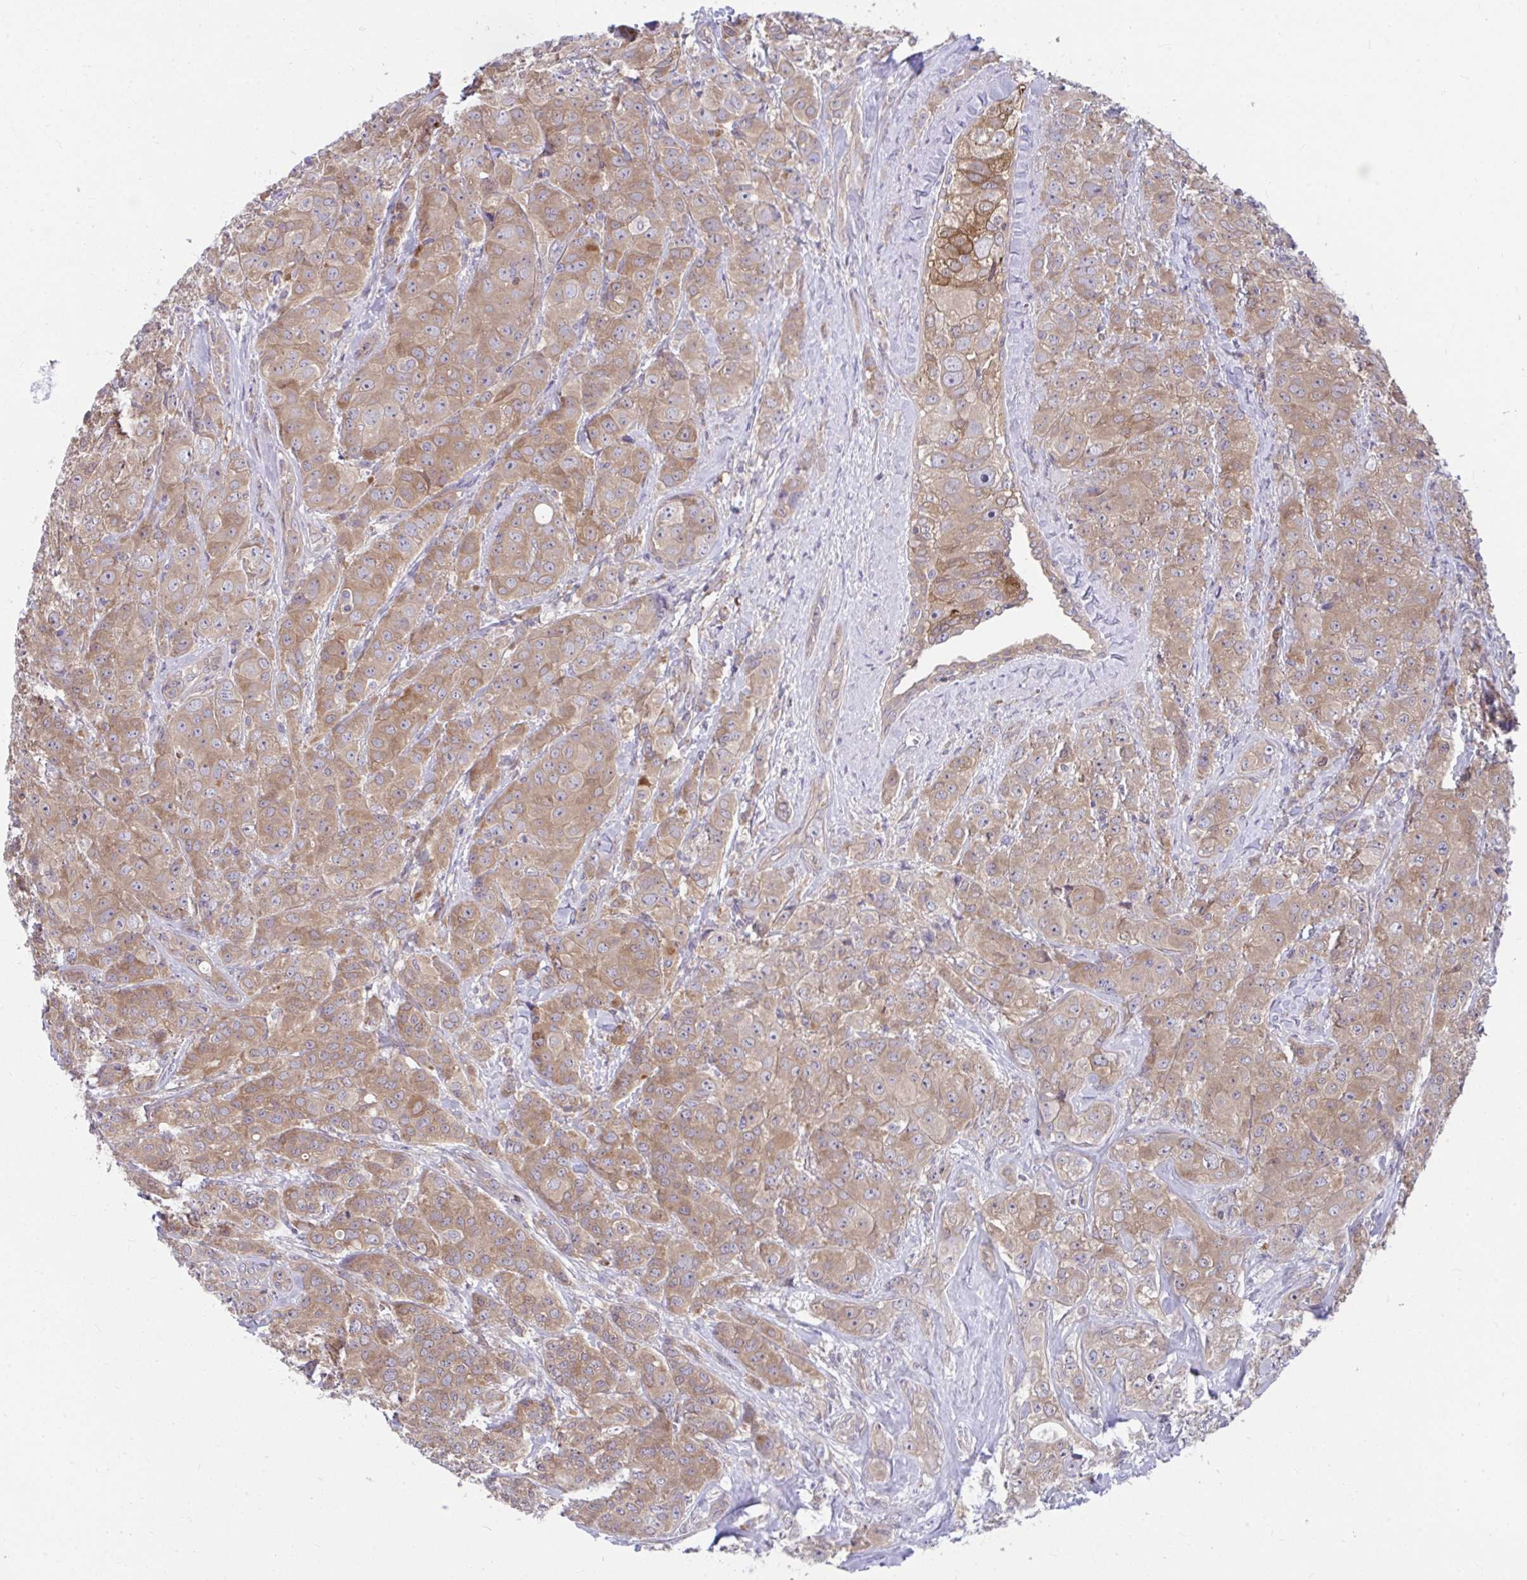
{"staining": {"intensity": "moderate", "quantity": ">75%", "location": "cytoplasmic/membranous,nuclear"}, "tissue": "breast cancer", "cell_type": "Tumor cells", "image_type": "cancer", "snomed": [{"axis": "morphology", "description": "Normal tissue, NOS"}, {"axis": "morphology", "description": "Duct carcinoma"}, {"axis": "topography", "description": "Breast"}], "caption": "A micrograph of human breast cancer (invasive ductal carcinoma) stained for a protein demonstrates moderate cytoplasmic/membranous and nuclear brown staining in tumor cells.", "gene": "PCDHB7", "patient": {"sex": "female", "age": 43}}